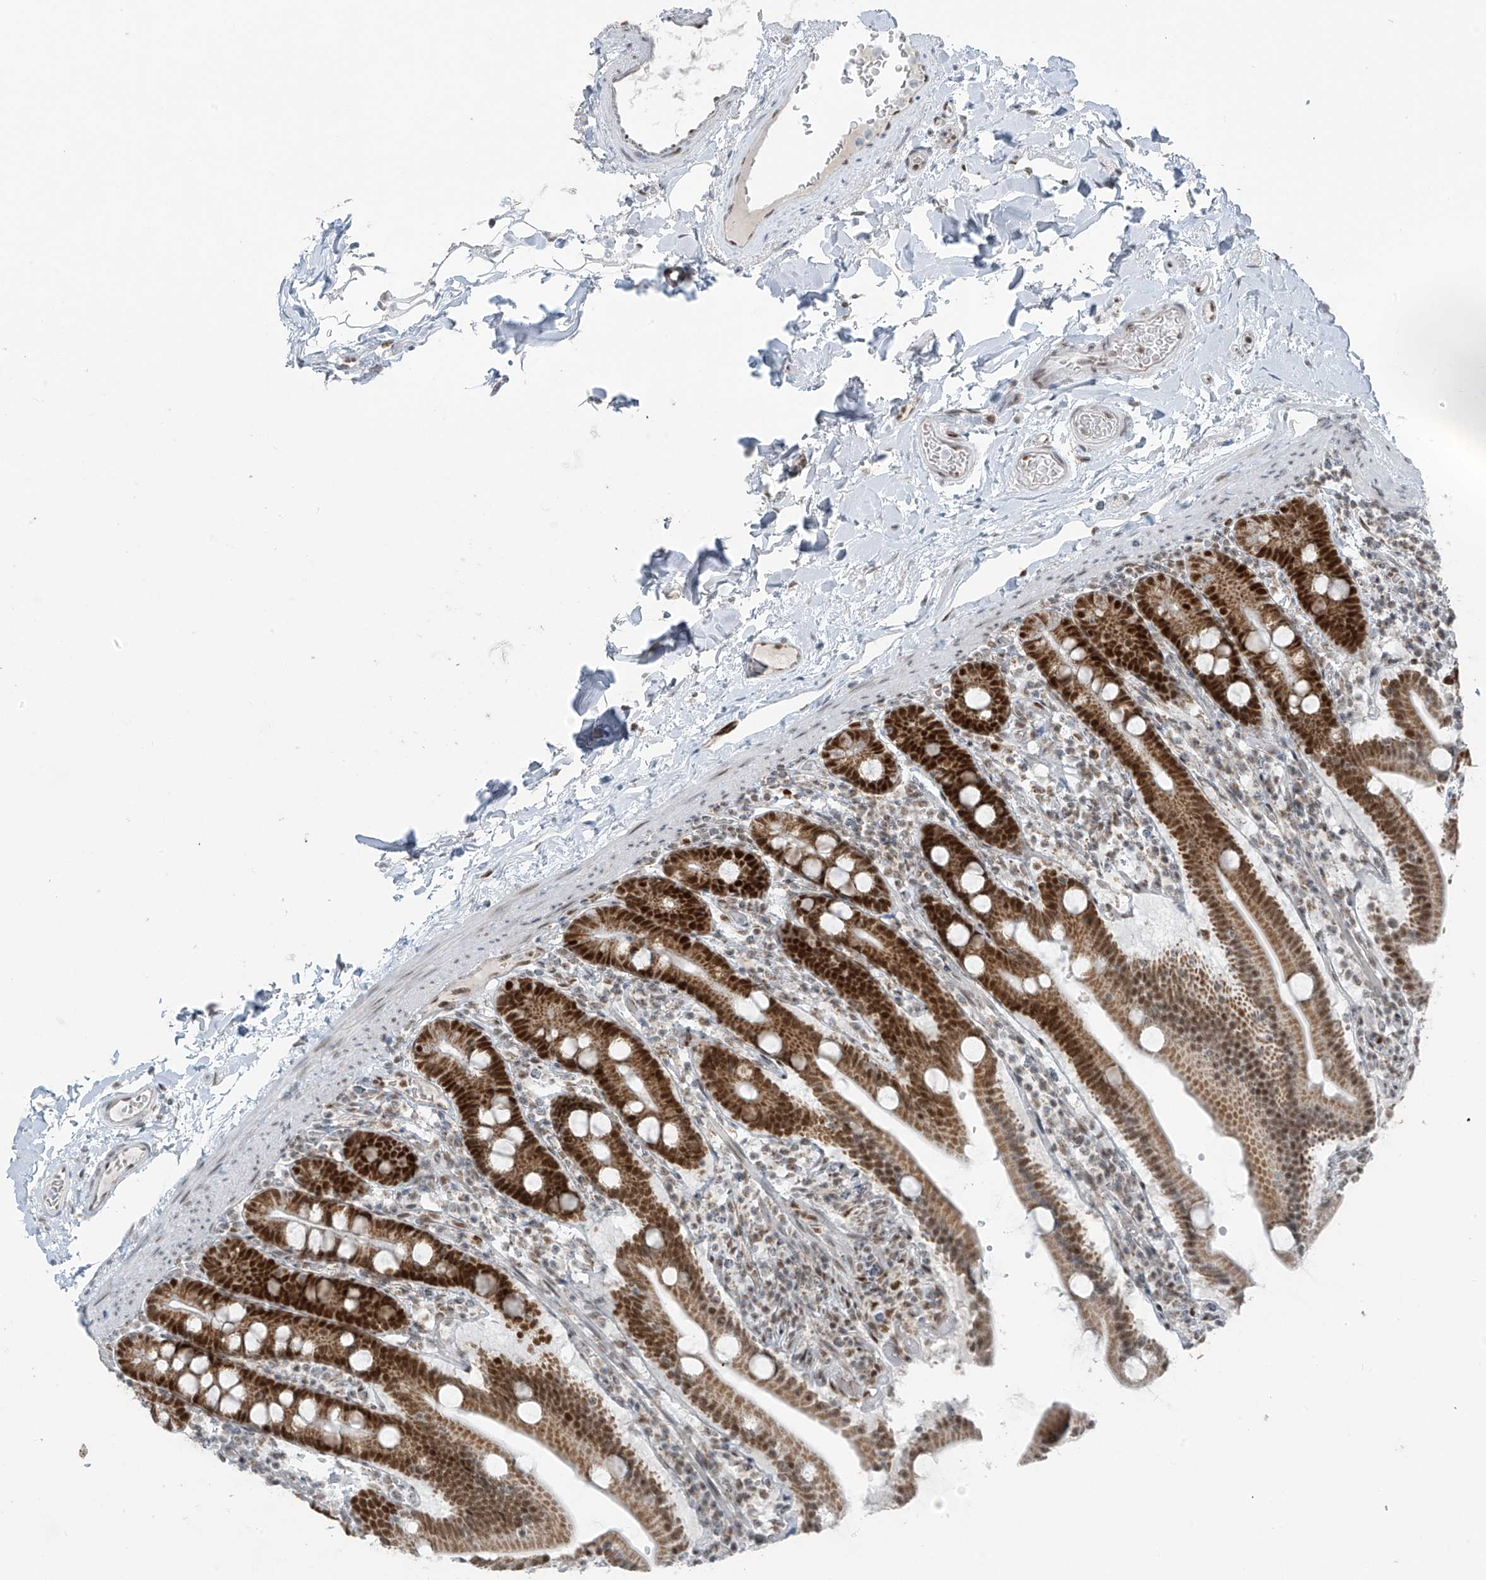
{"staining": {"intensity": "strong", "quantity": ">75%", "location": "cytoplasmic/membranous,nuclear"}, "tissue": "duodenum", "cell_type": "Glandular cells", "image_type": "normal", "snomed": [{"axis": "morphology", "description": "Normal tissue, NOS"}, {"axis": "topography", "description": "Duodenum"}], "caption": "A brown stain shows strong cytoplasmic/membranous,nuclear staining of a protein in glandular cells of benign human duodenum.", "gene": "WRNIP1", "patient": {"sex": "male", "age": 55}}